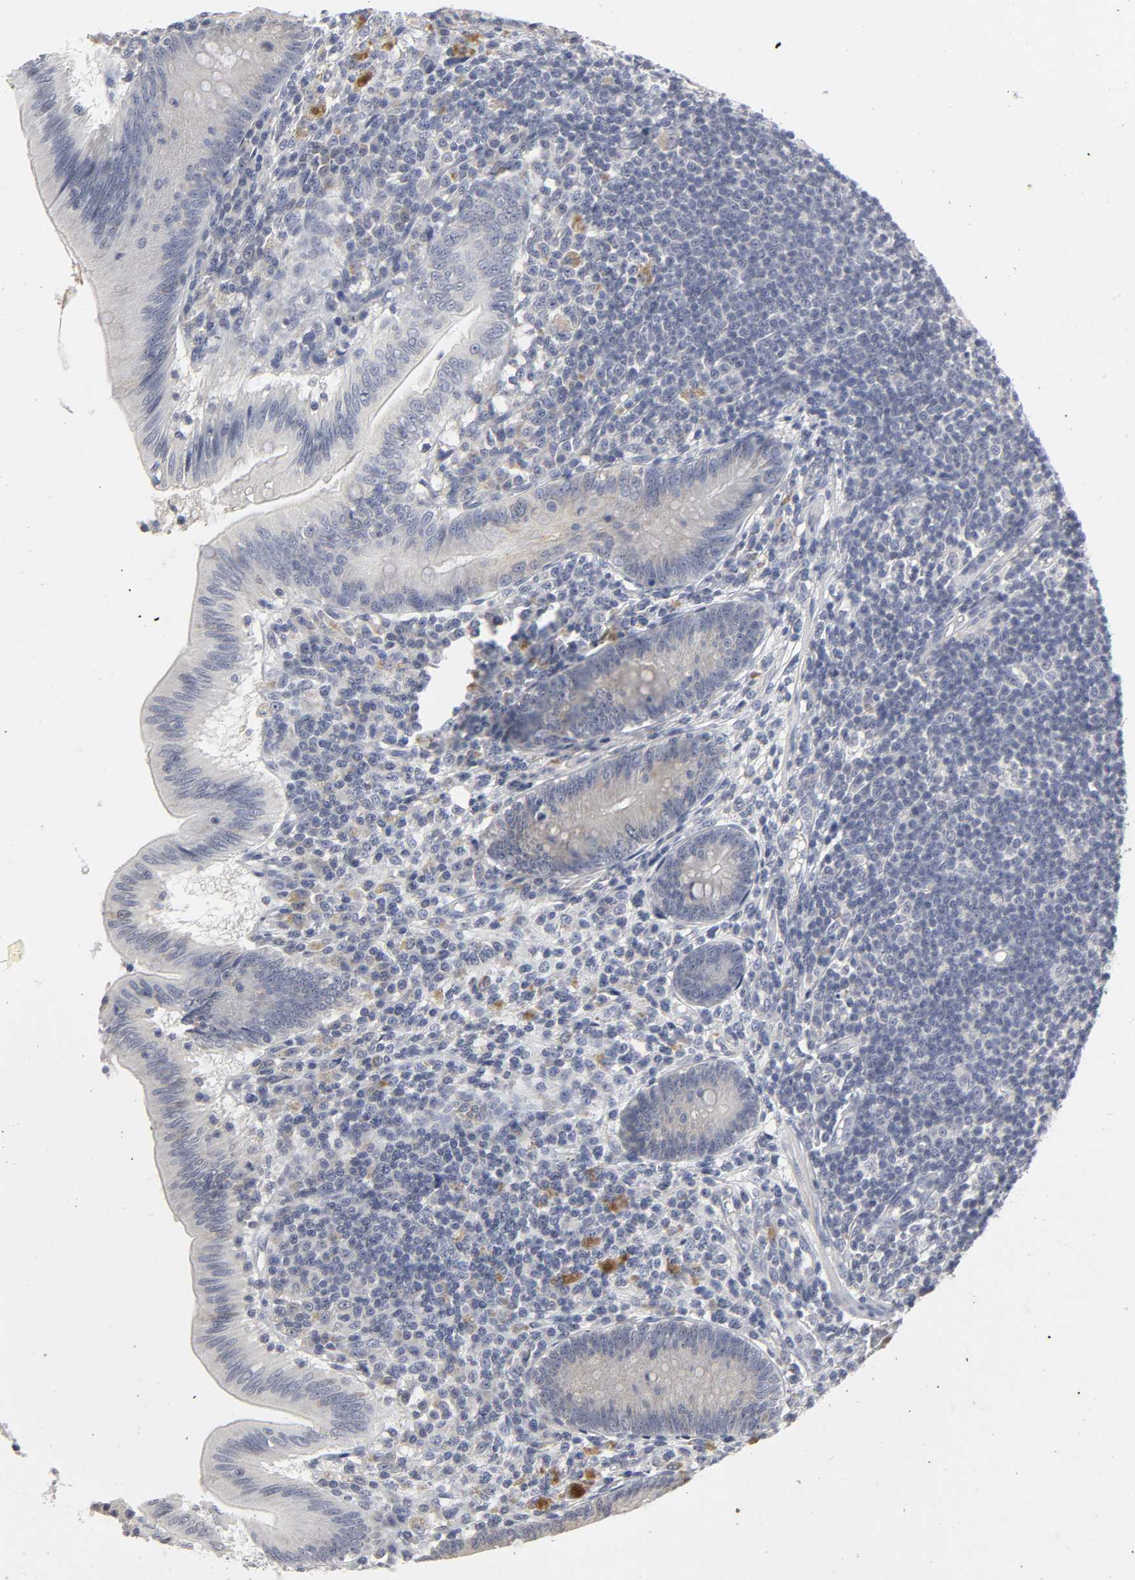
{"staining": {"intensity": "negative", "quantity": "none", "location": "none"}, "tissue": "appendix", "cell_type": "Glandular cells", "image_type": "normal", "snomed": [{"axis": "morphology", "description": "Normal tissue, NOS"}, {"axis": "morphology", "description": "Inflammation, NOS"}, {"axis": "topography", "description": "Appendix"}], "caption": "An image of human appendix is negative for staining in glandular cells. (Immunohistochemistry (ihc), brightfield microscopy, high magnification).", "gene": "TCAP", "patient": {"sex": "male", "age": 46}}